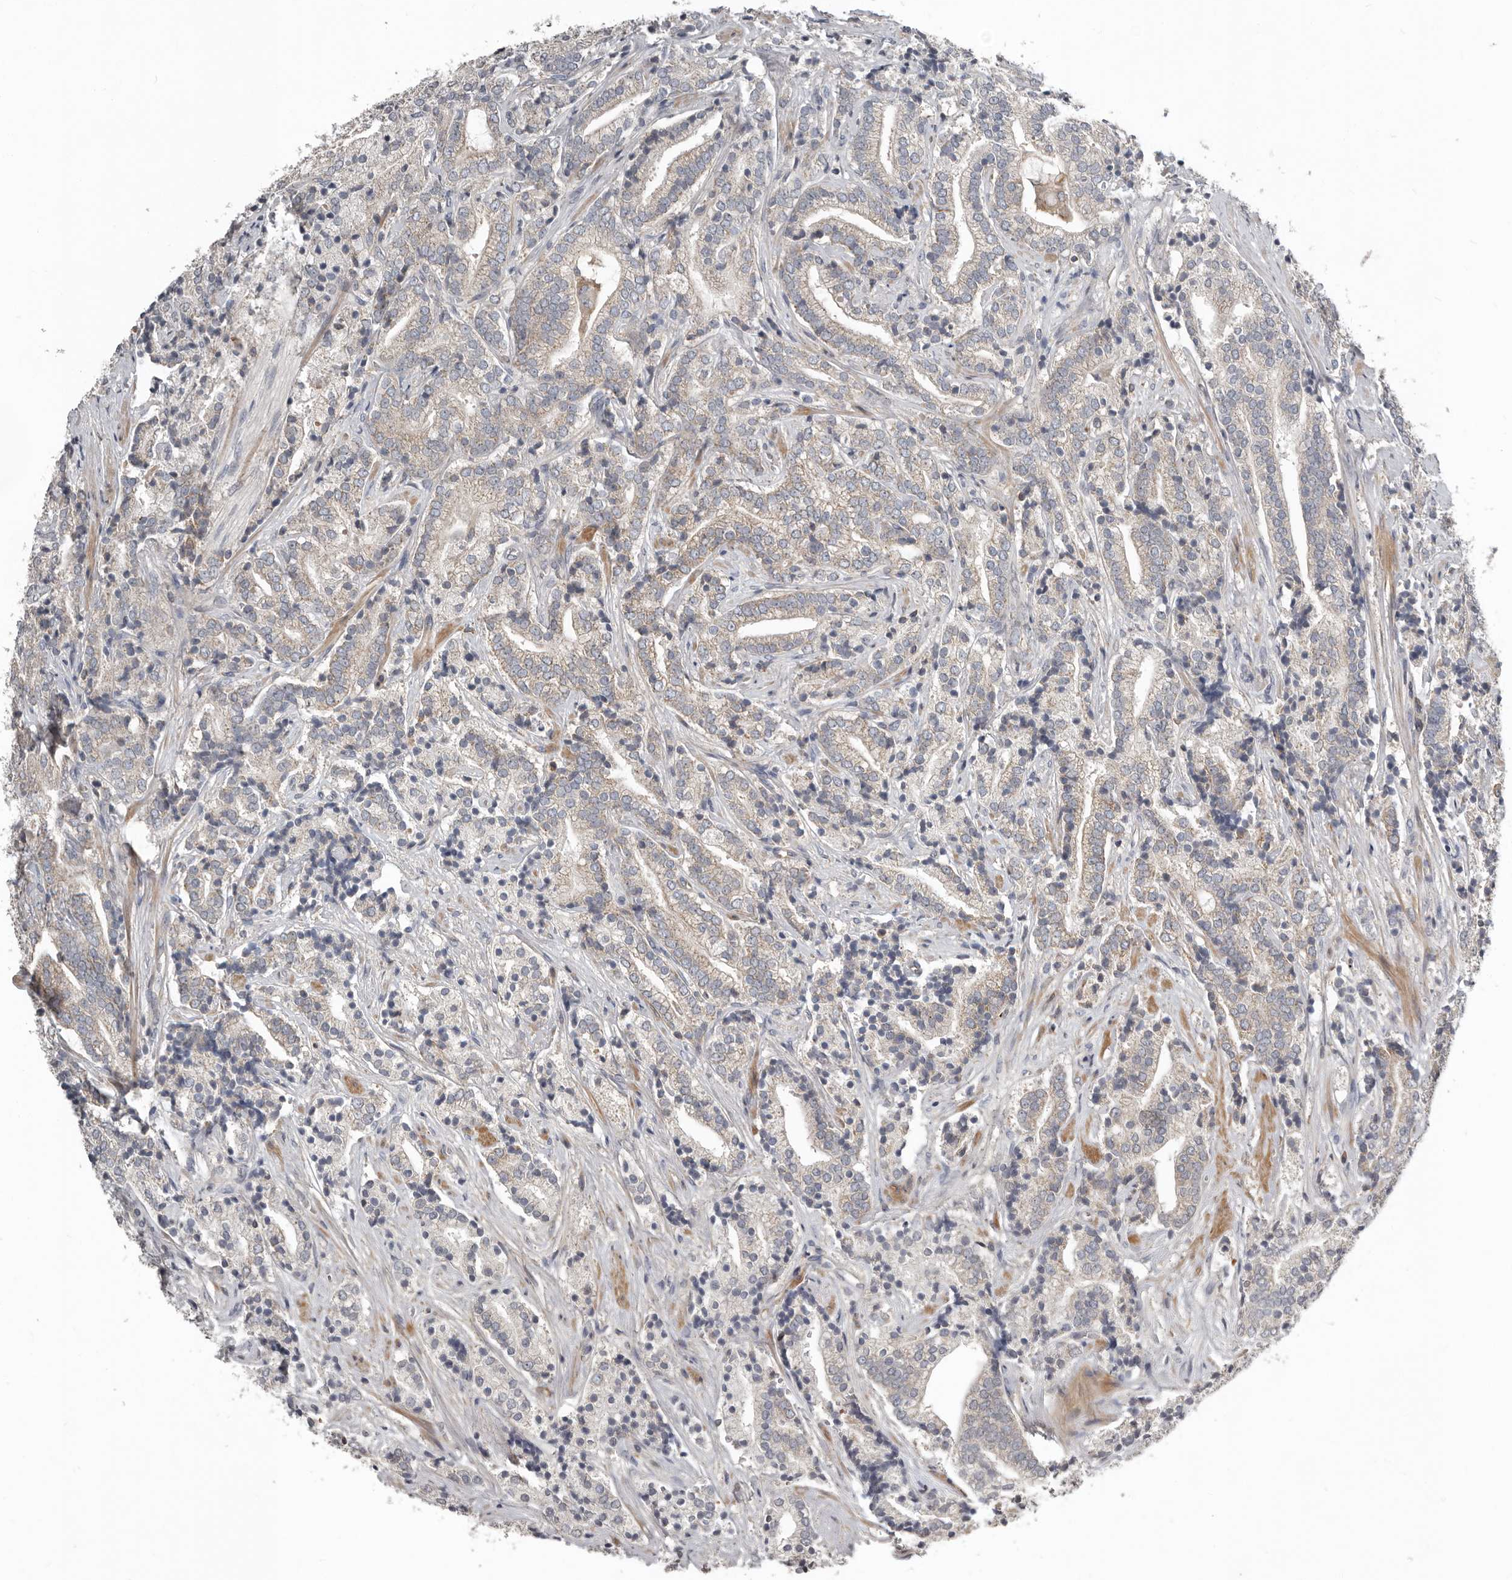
{"staining": {"intensity": "moderate", "quantity": "<25%", "location": "cytoplasmic/membranous"}, "tissue": "prostate cancer", "cell_type": "Tumor cells", "image_type": "cancer", "snomed": [{"axis": "morphology", "description": "Adenocarcinoma, High grade"}, {"axis": "topography", "description": "Prostate"}], "caption": "This histopathology image exhibits prostate cancer stained with immunohistochemistry to label a protein in brown. The cytoplasmic/membranous of tumor cells show moderate positivity for the protein. Nuclei are counter-stained blue.", "gene": "FBXO31", "patient": {"sex": "male", "age": 57}}